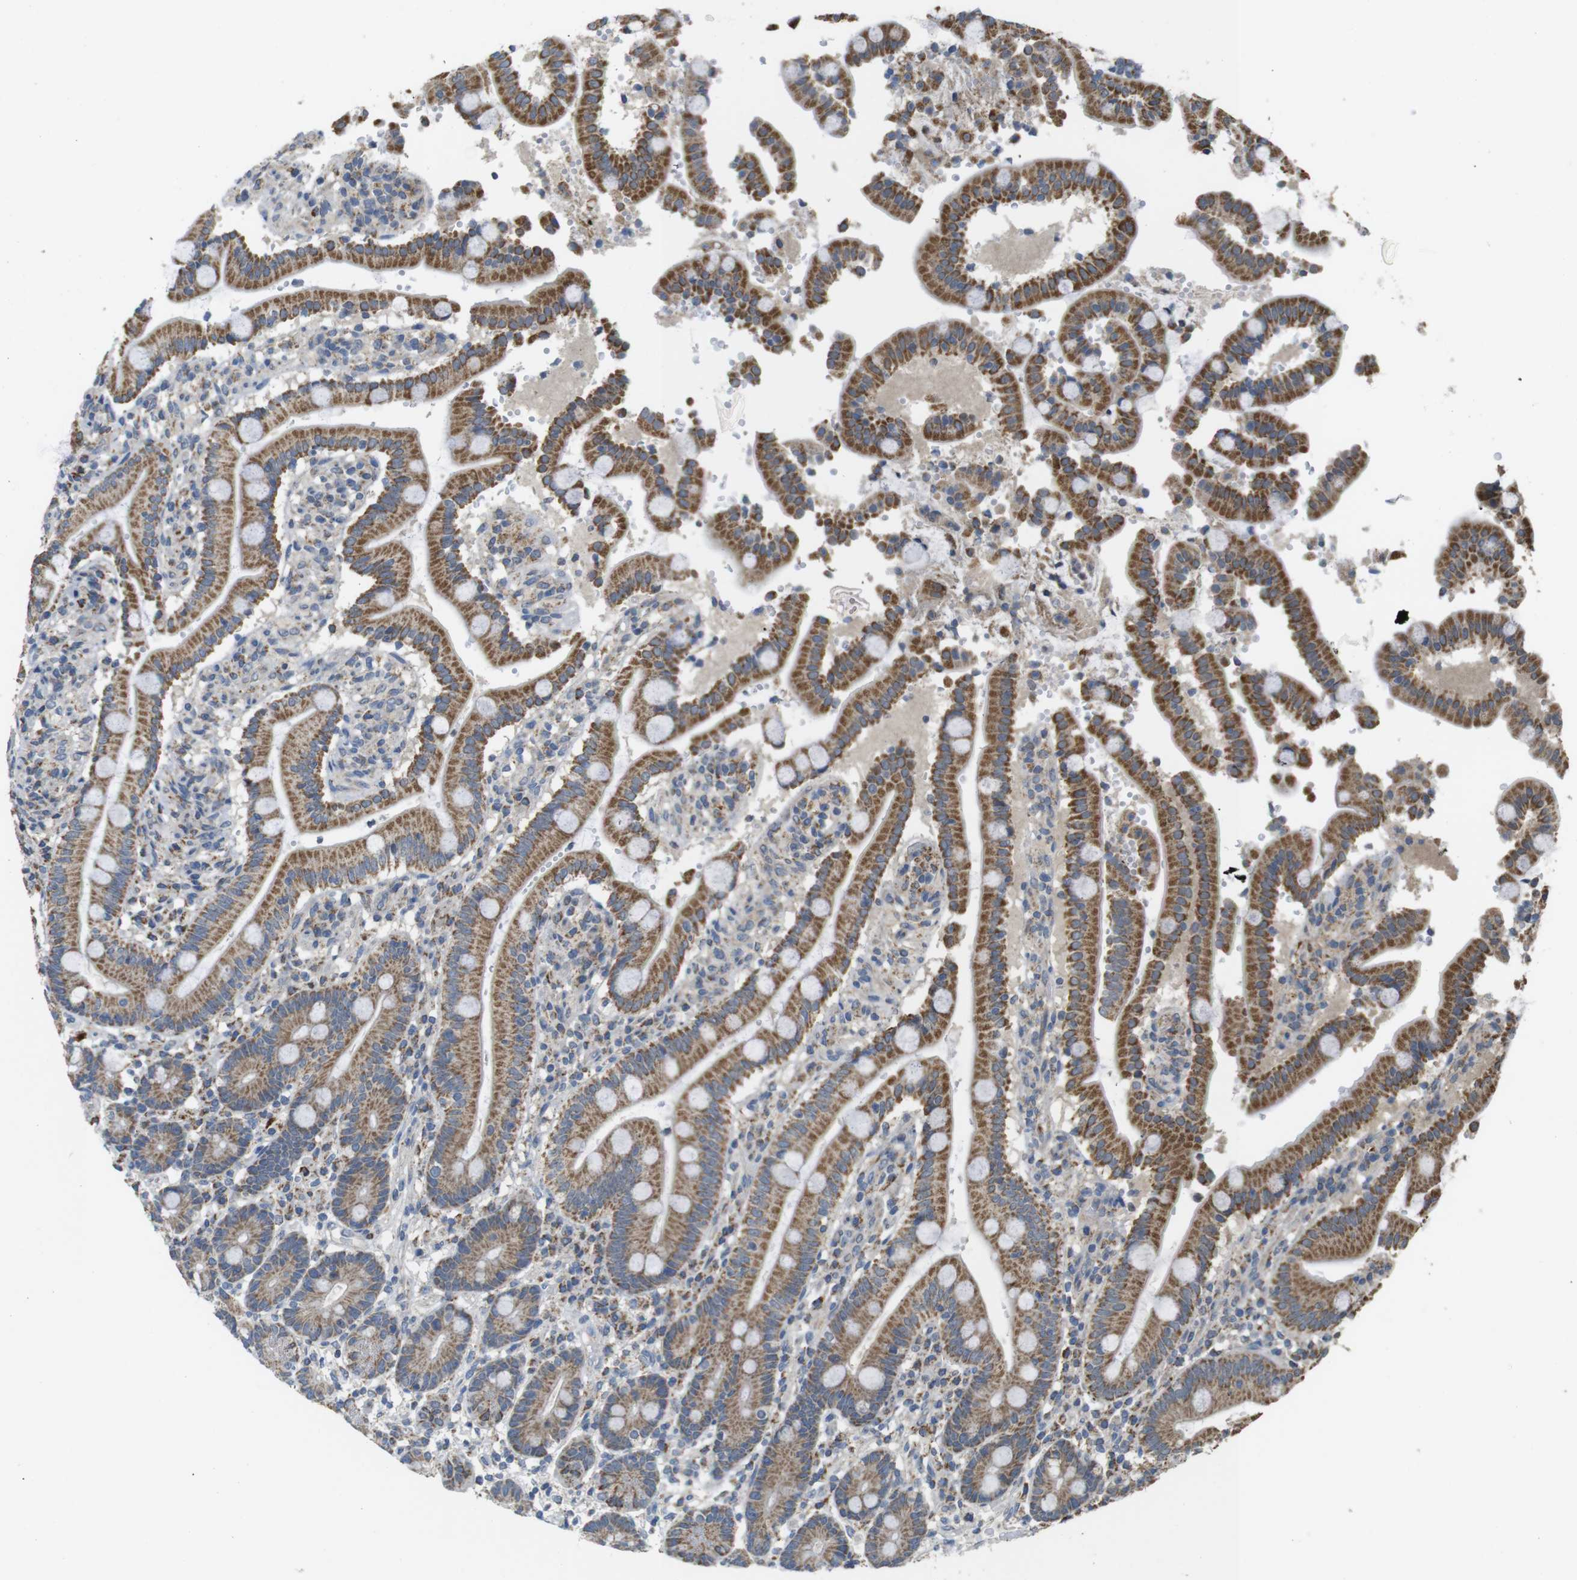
{"staining": {"intensity": "moderate", "quantity": ">75%", "location": "cytoplasmic/membranous"}, "tissue": "duodenum", "cell_type": "Glandular cells", "image_type": "normal", "snomed": [{"axis": "morphology", "description": "Normal tissue, NOS"}, {"axis": "topography", "description": "Small intestine, NOS"}], "caption": "The photomicrograph shows staining of unremarkable duodenum, revealing moderate cytoplasmic/membranous protein positivity (brown color) within glandular cells. (Brightfield microscopy of DAB IHC at high magnification).", "gene": "CALHM2", "patient": {"sex": "female", "age": 71}}